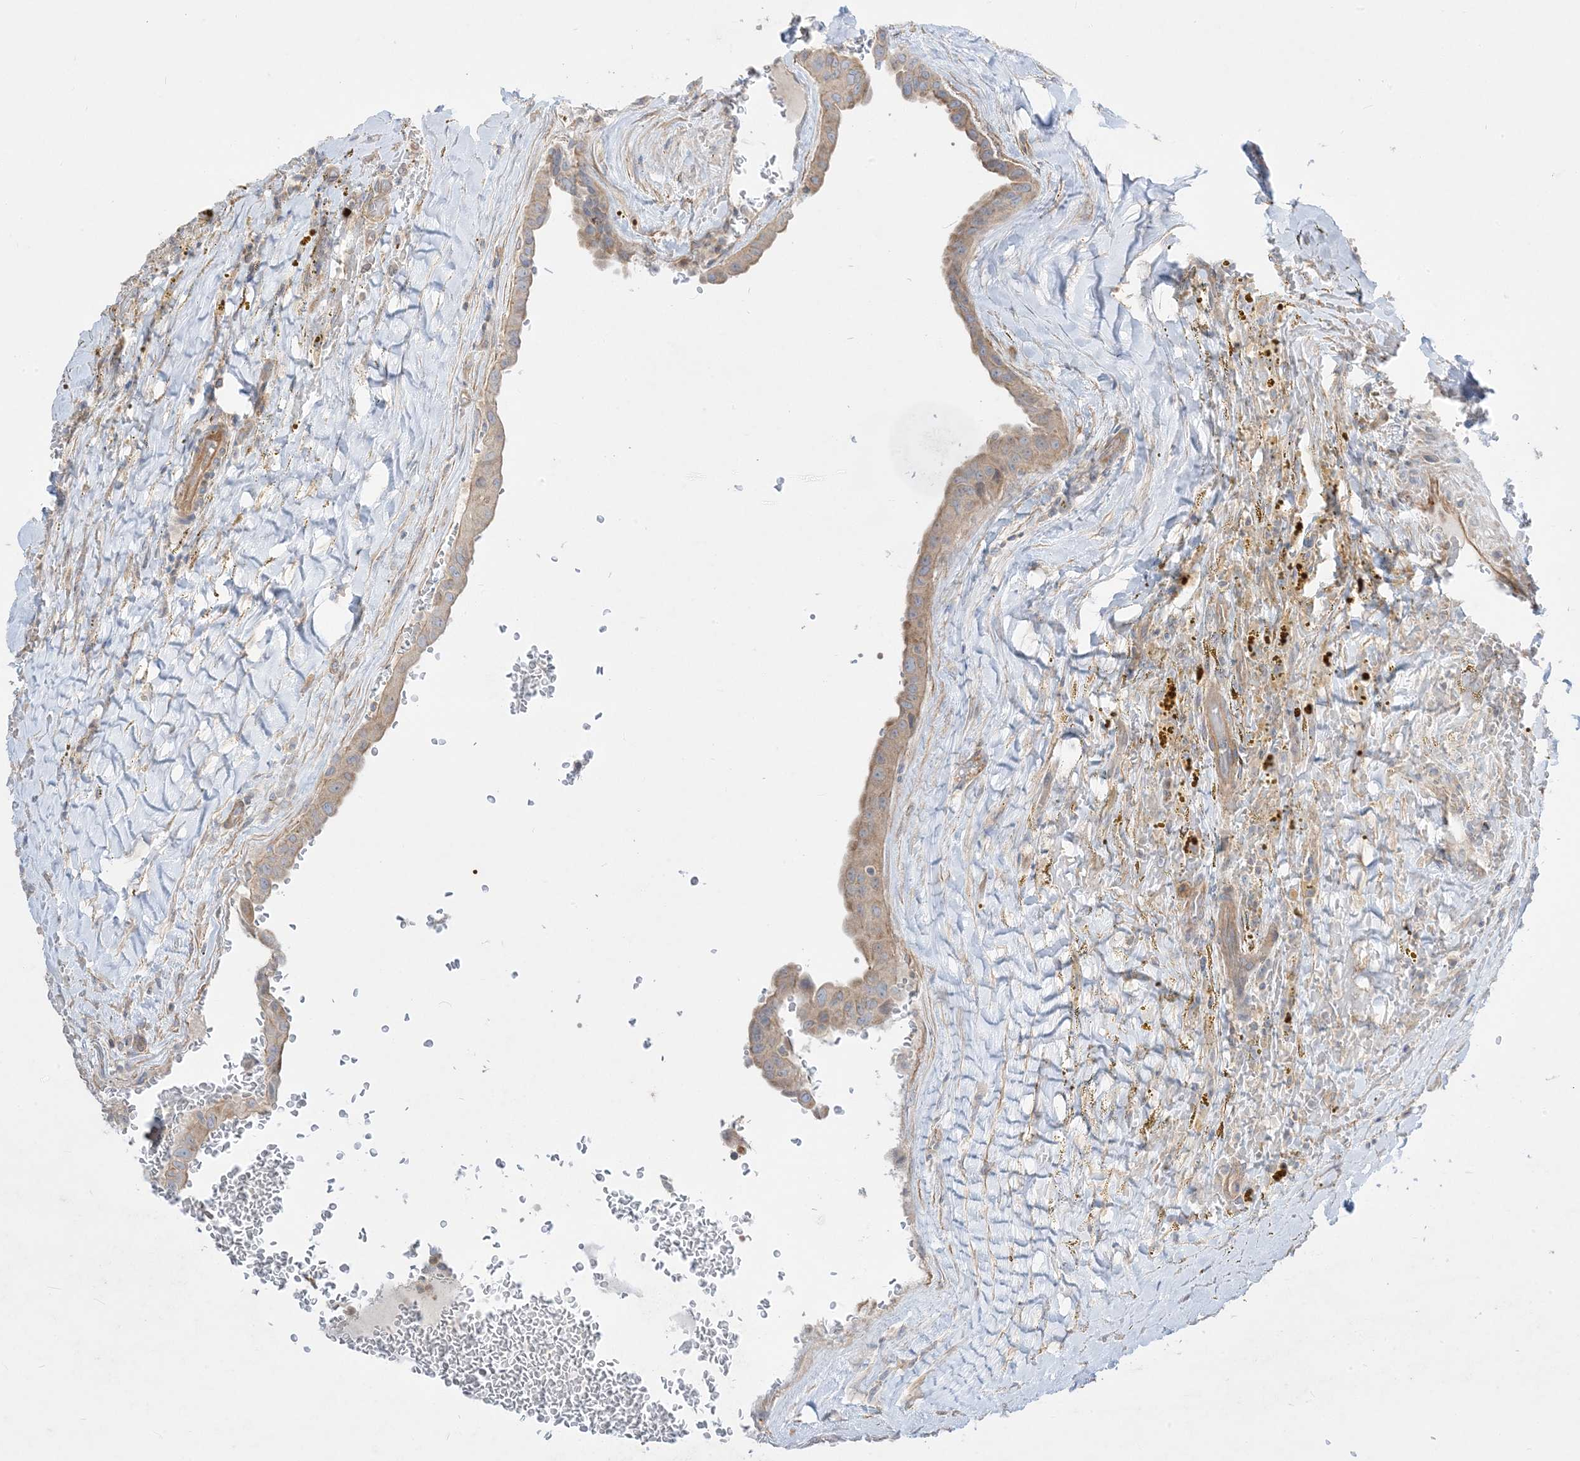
{"staining": {"intensity": "weak", "quantity": ">75%", "location": "cytoplasmic/membranous"}, "tissue": "thyroid cancer", "cell_type": "Tumor cells", "image_type": "cancer", "snomed": [{"axis": "morphology", "description": "Papillary adenocarcinoma, NOS"}, {"axis": "topography", "description": "Thyroid gland"}], "caption": "High-magnification brightfield microscopy of thyroid cancer (papillary adenocarcinoma) stained with DAB (brown) and counterstained with hematoxylin (blue). tumor cells exhibit weak cytoplasmic/membranous staining is identified in approximately>75% of cells.", "gene": "ARHGEF9", "patient": {"sex": "male", "age": 77}}